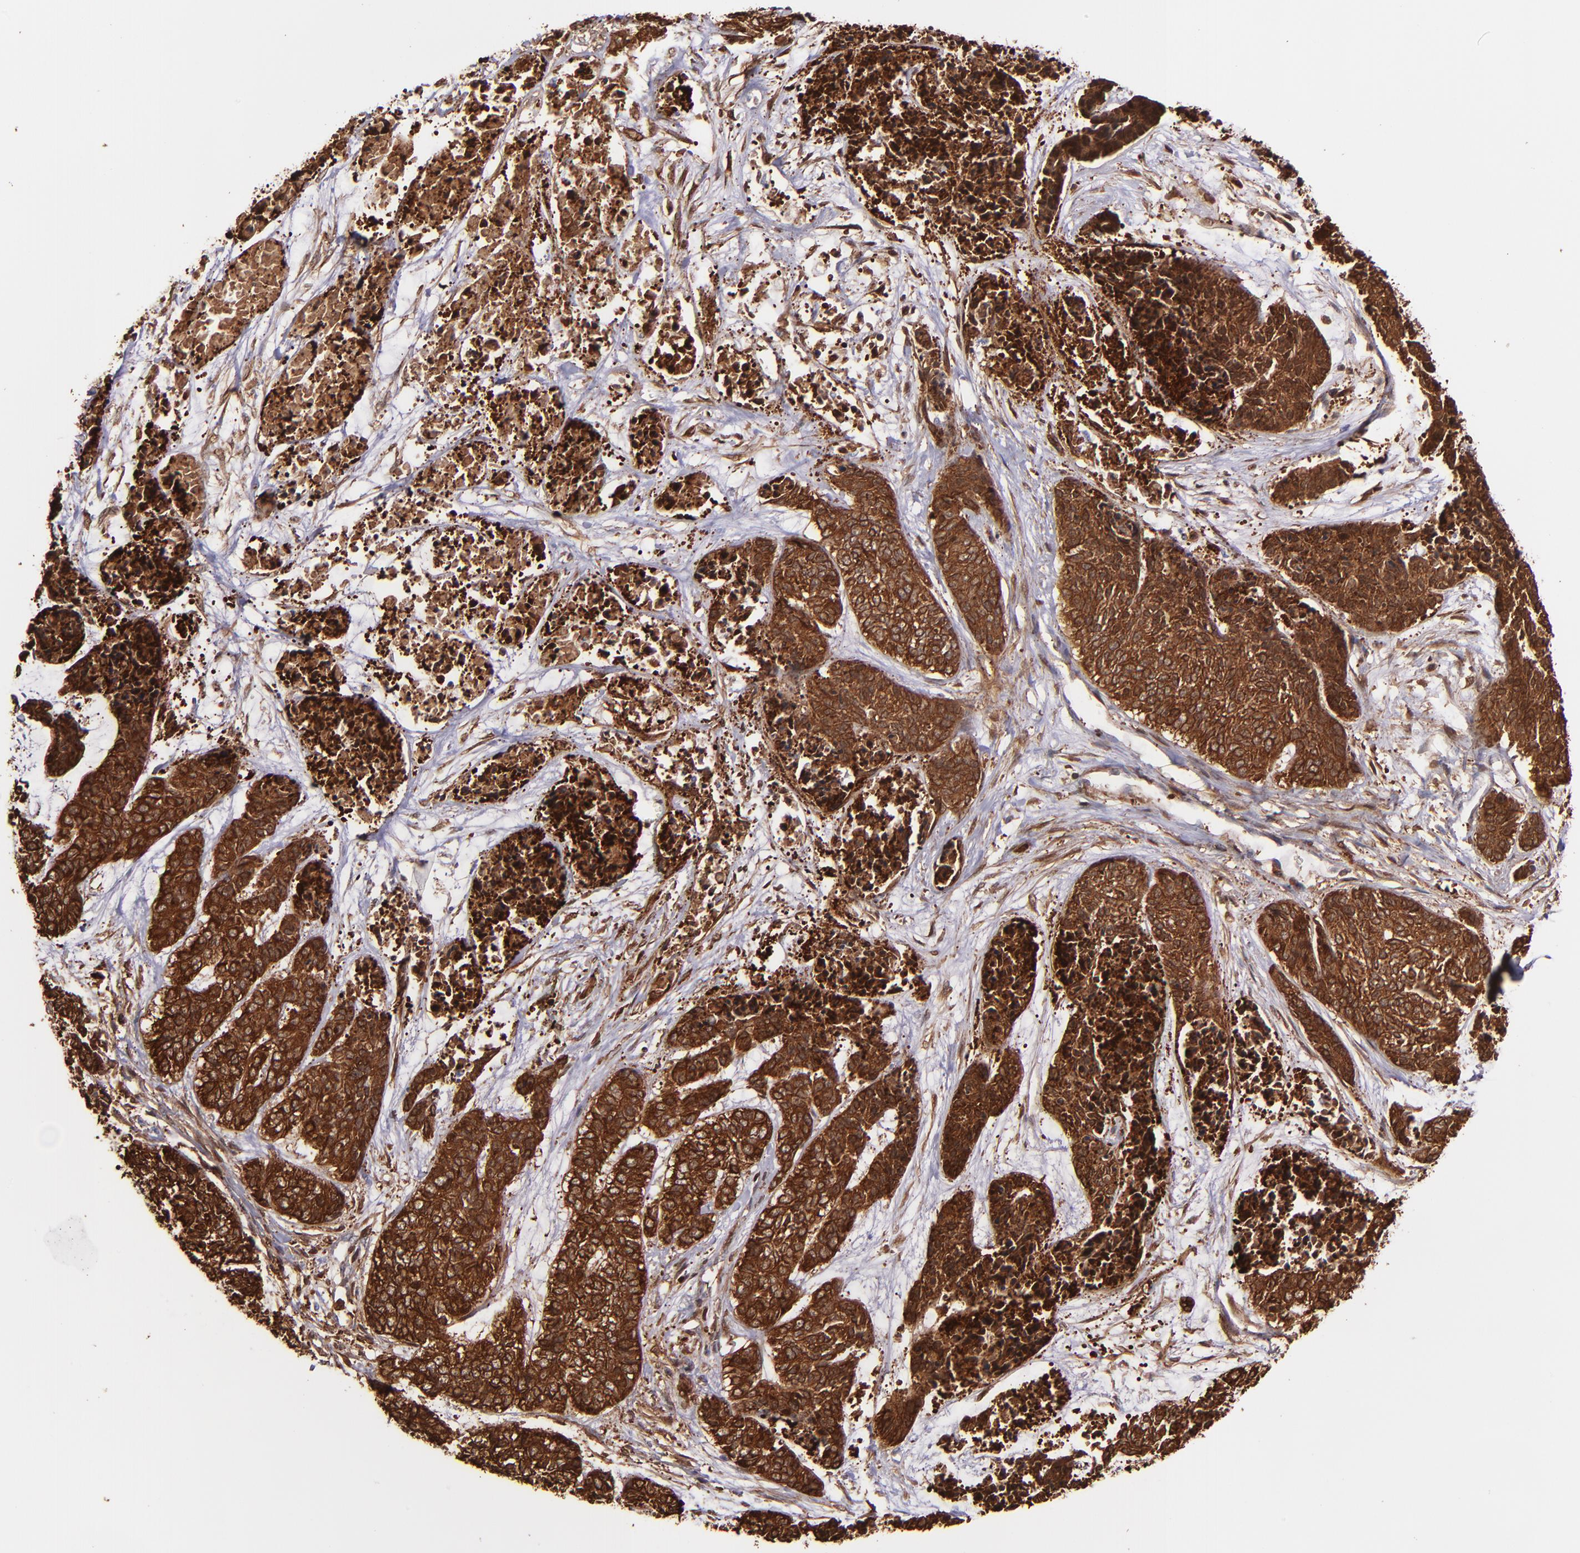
{"staining": {"intensity": "strong", "quantity": ">75%", "location": "cytoplasmic/membranous"}, "tissue": "skin cancer", "cell_type": "Tumor cells", "image_type": "cancer", "snomed": [{"axis": "morphology", "description": "Basal cell carcinoma"}, {"axis": "topography", "description": "Skin"}], "caption": "An image of basal cell carcinoma (skin) stained for a protein shows strong cytoplasmic/membranous brown staining in tumor cells.", "gene": "VCL", "patient": {"sex": "female", "age": 64}}